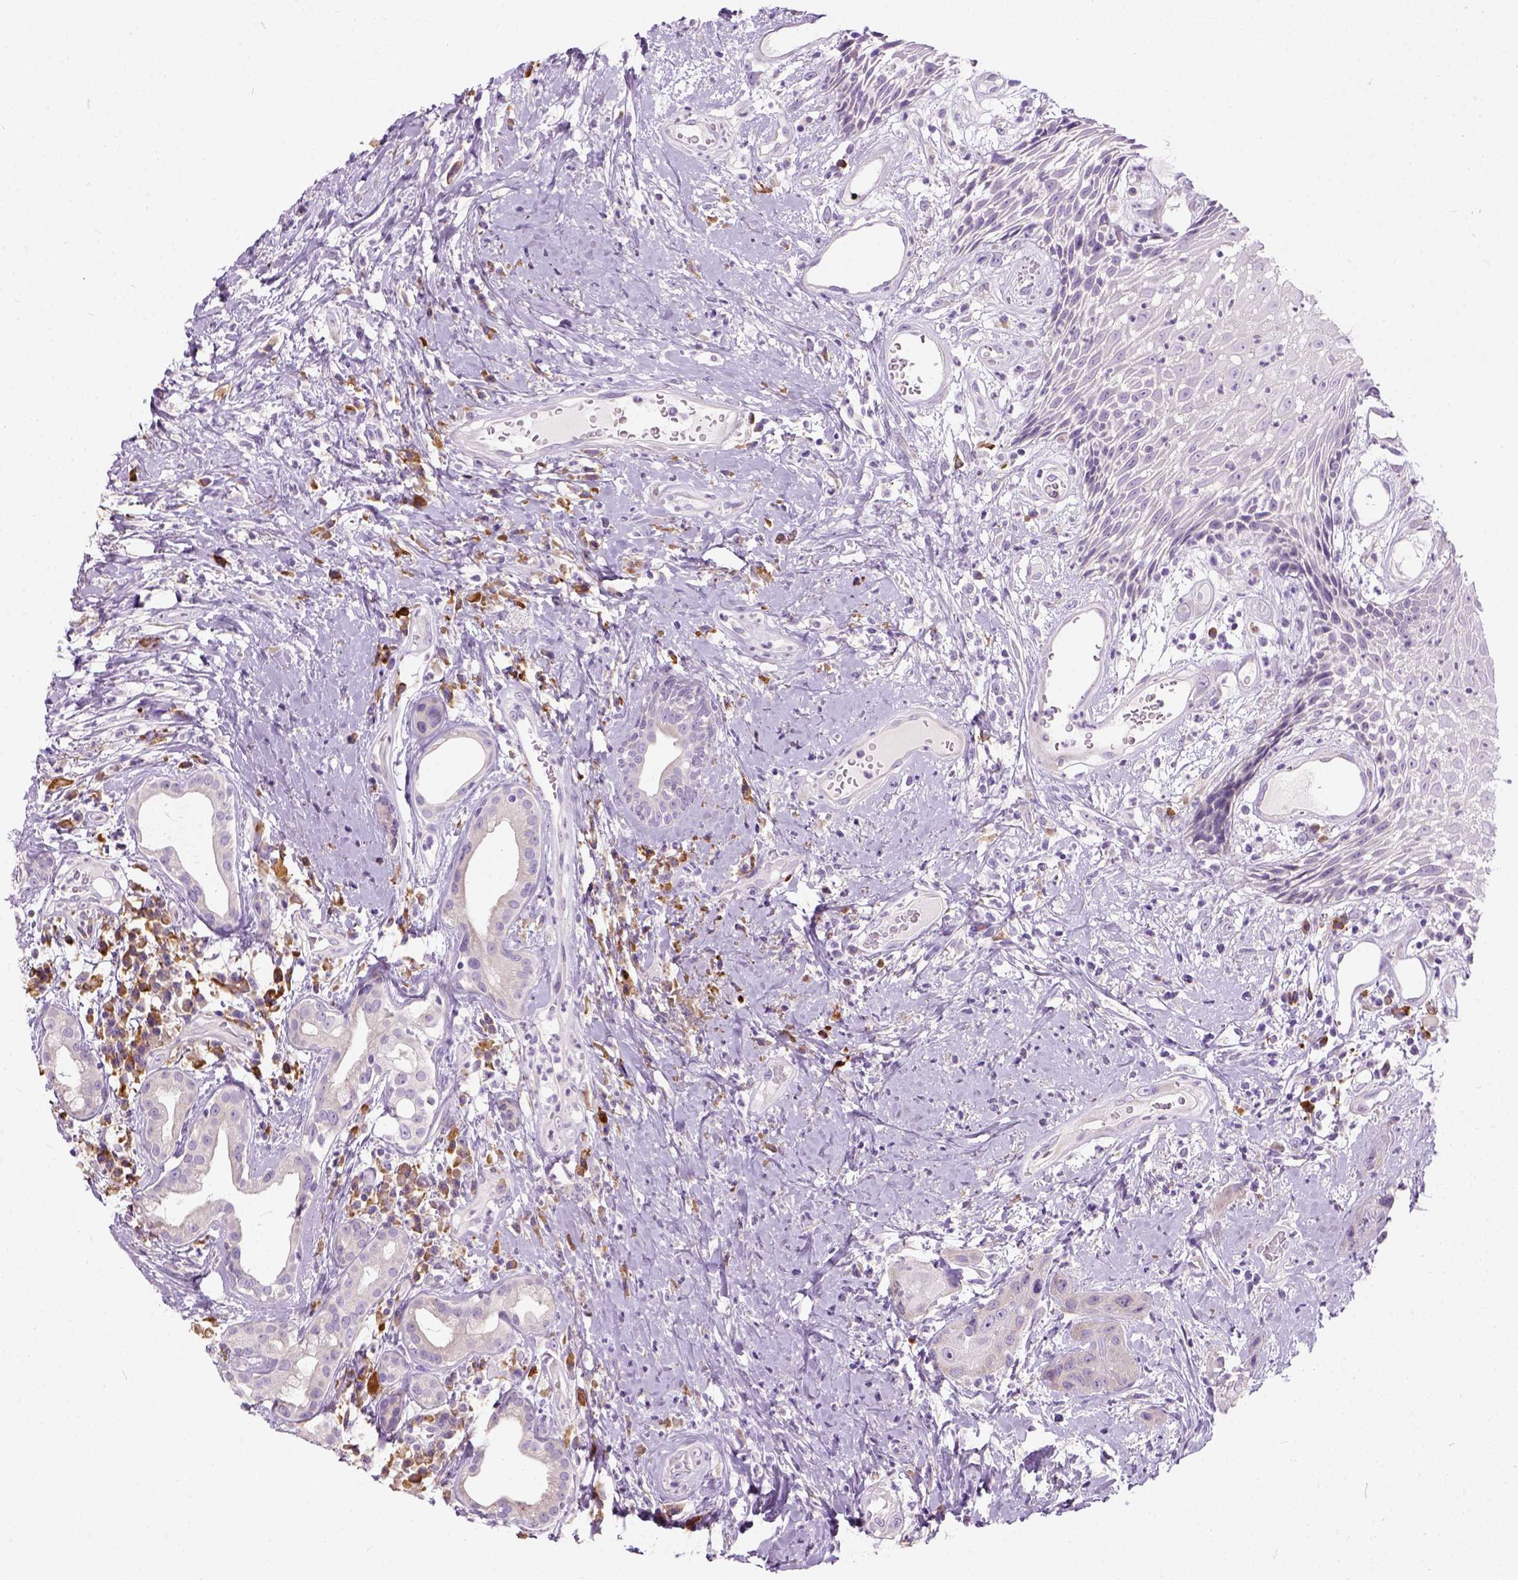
{"staining": {"intensity": "negative", "quantity": "none", "location": "none"}, "tissue": "head and neck cancer", "cell_type": "Tumor cells", "image_type": "cancer", "snomed": [{"axis": "morphology", "description": "Squamous cell carcinoma, NOS"}, {"axis": "topography", "description": "Head-Neck"}], "caption": "A histopathology image of human squamous cell carcinoma (head and neck) is negative for staining in tumor cells.", "gene": "TRIM72", "patient": {"sex": "male", "age": 57}}